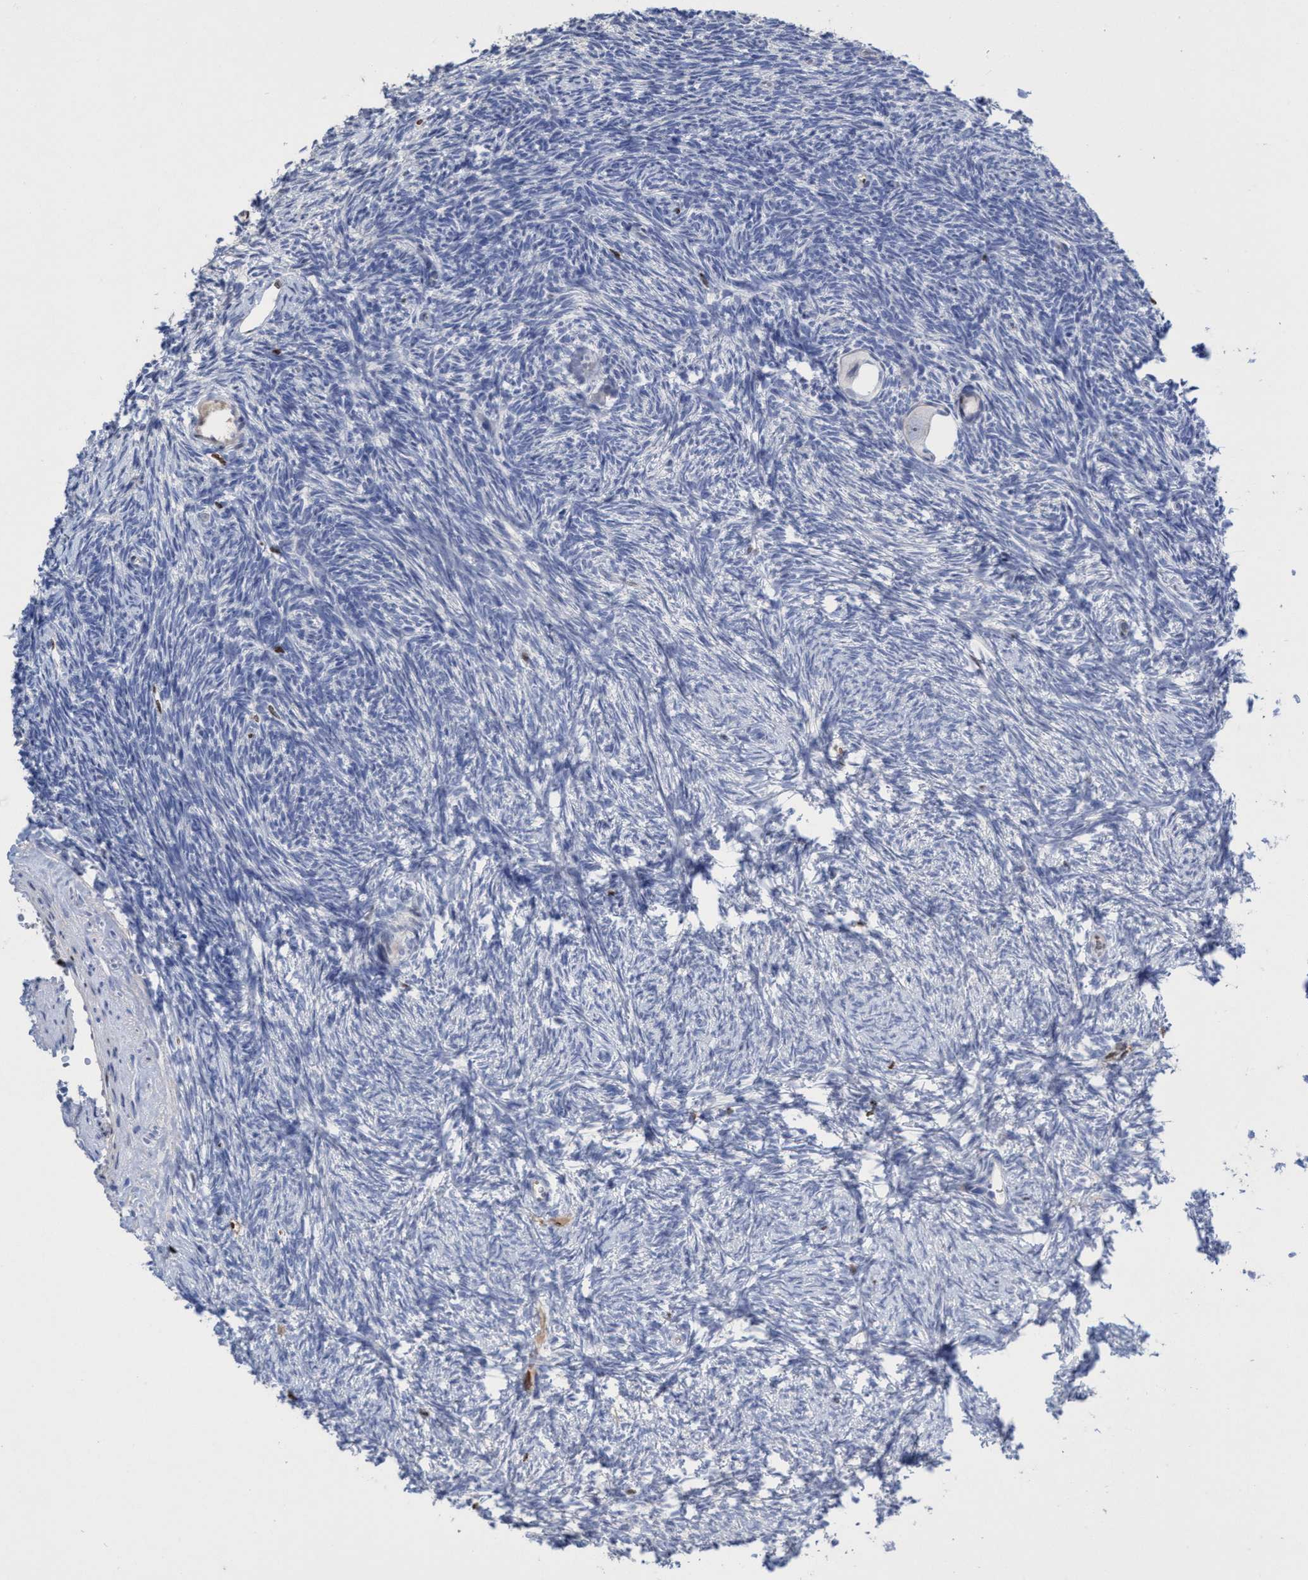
{"staining": {"intensity": "negative", "quantity": "none", "location": "none"}, "tissue": "ovary", "cell_type": "Follicle cells", "image_type": "normal", "snomed": [{"axis": "morphology", "description": "Normal tissue, NOS"}, {"axis": "topography", "description": "Ovary"}], "caption": "High magnification brightfield microscopy of normal ovary stained with DAB (3,3'-diaminobenzidine) (brown) and counterstained with hematoxylin (blue): follicle cells show no significant staining. Brightfield microscopy of IHC stained with DAB (3,3'-diaminobenzidine) (brown) and hematoxylin (blue), captured at high magnification.", "gene": "CBX2", "patient": {"sex": "female", "age": 34}}